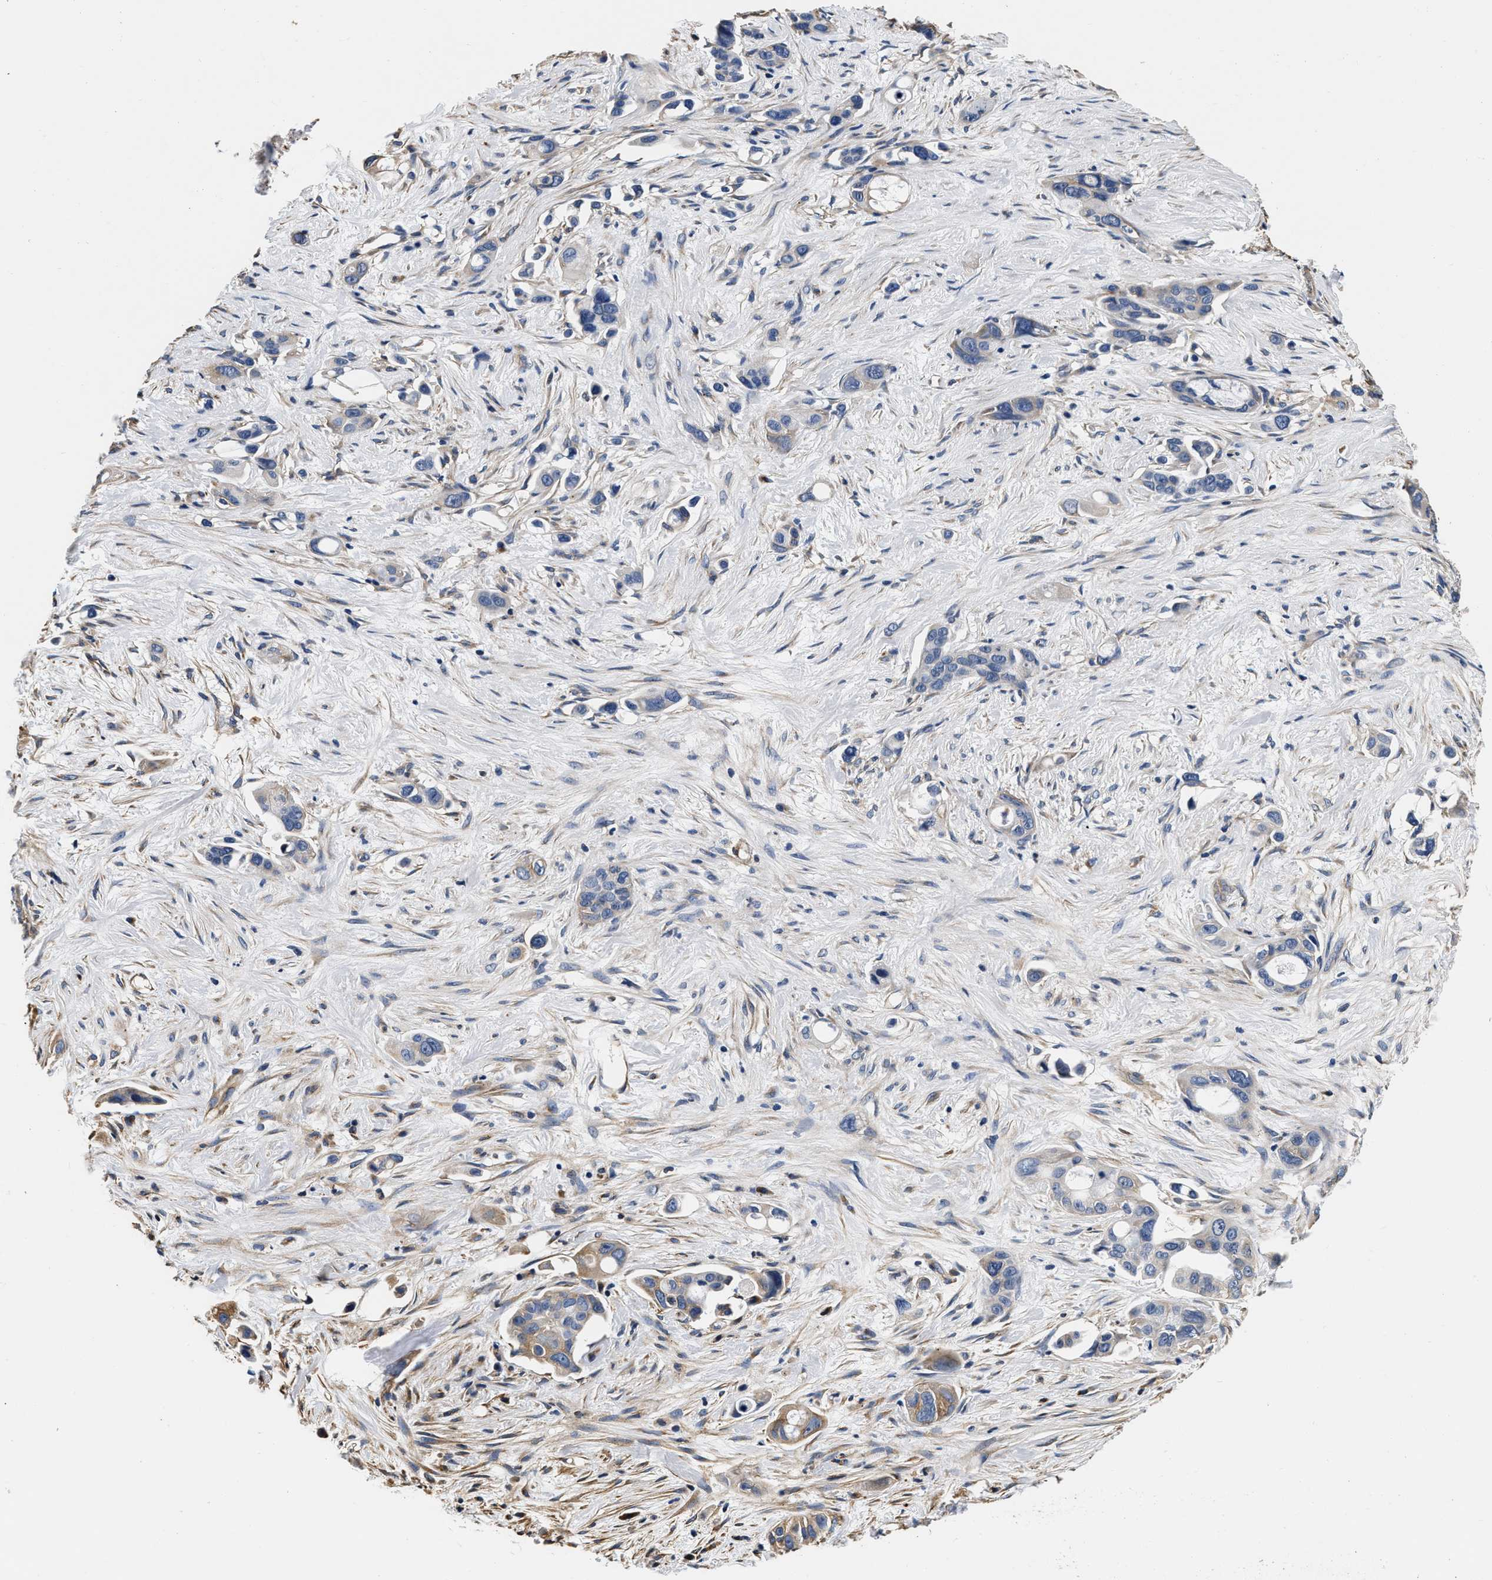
{"staining": {"intensity": "moderate", "quantity": "<25%", "location": "cytoplasmic/membranous"}, "tissue": "pancreatic cancer", "cell_type": "Tumor cells", "image_type": "cancer", "snomed": [{"axis": "morphology", "description": "Adenocarcinoma, NOS"}, {"axis": "topography", "description": "Pancreas"}], "caption": "Adenocarcinoma (pancreatic) stained with a protein marker displays moderate staining in tumor cells.", "gene": "ABCG8", "patient": {"sex": "male", "age": 53}}